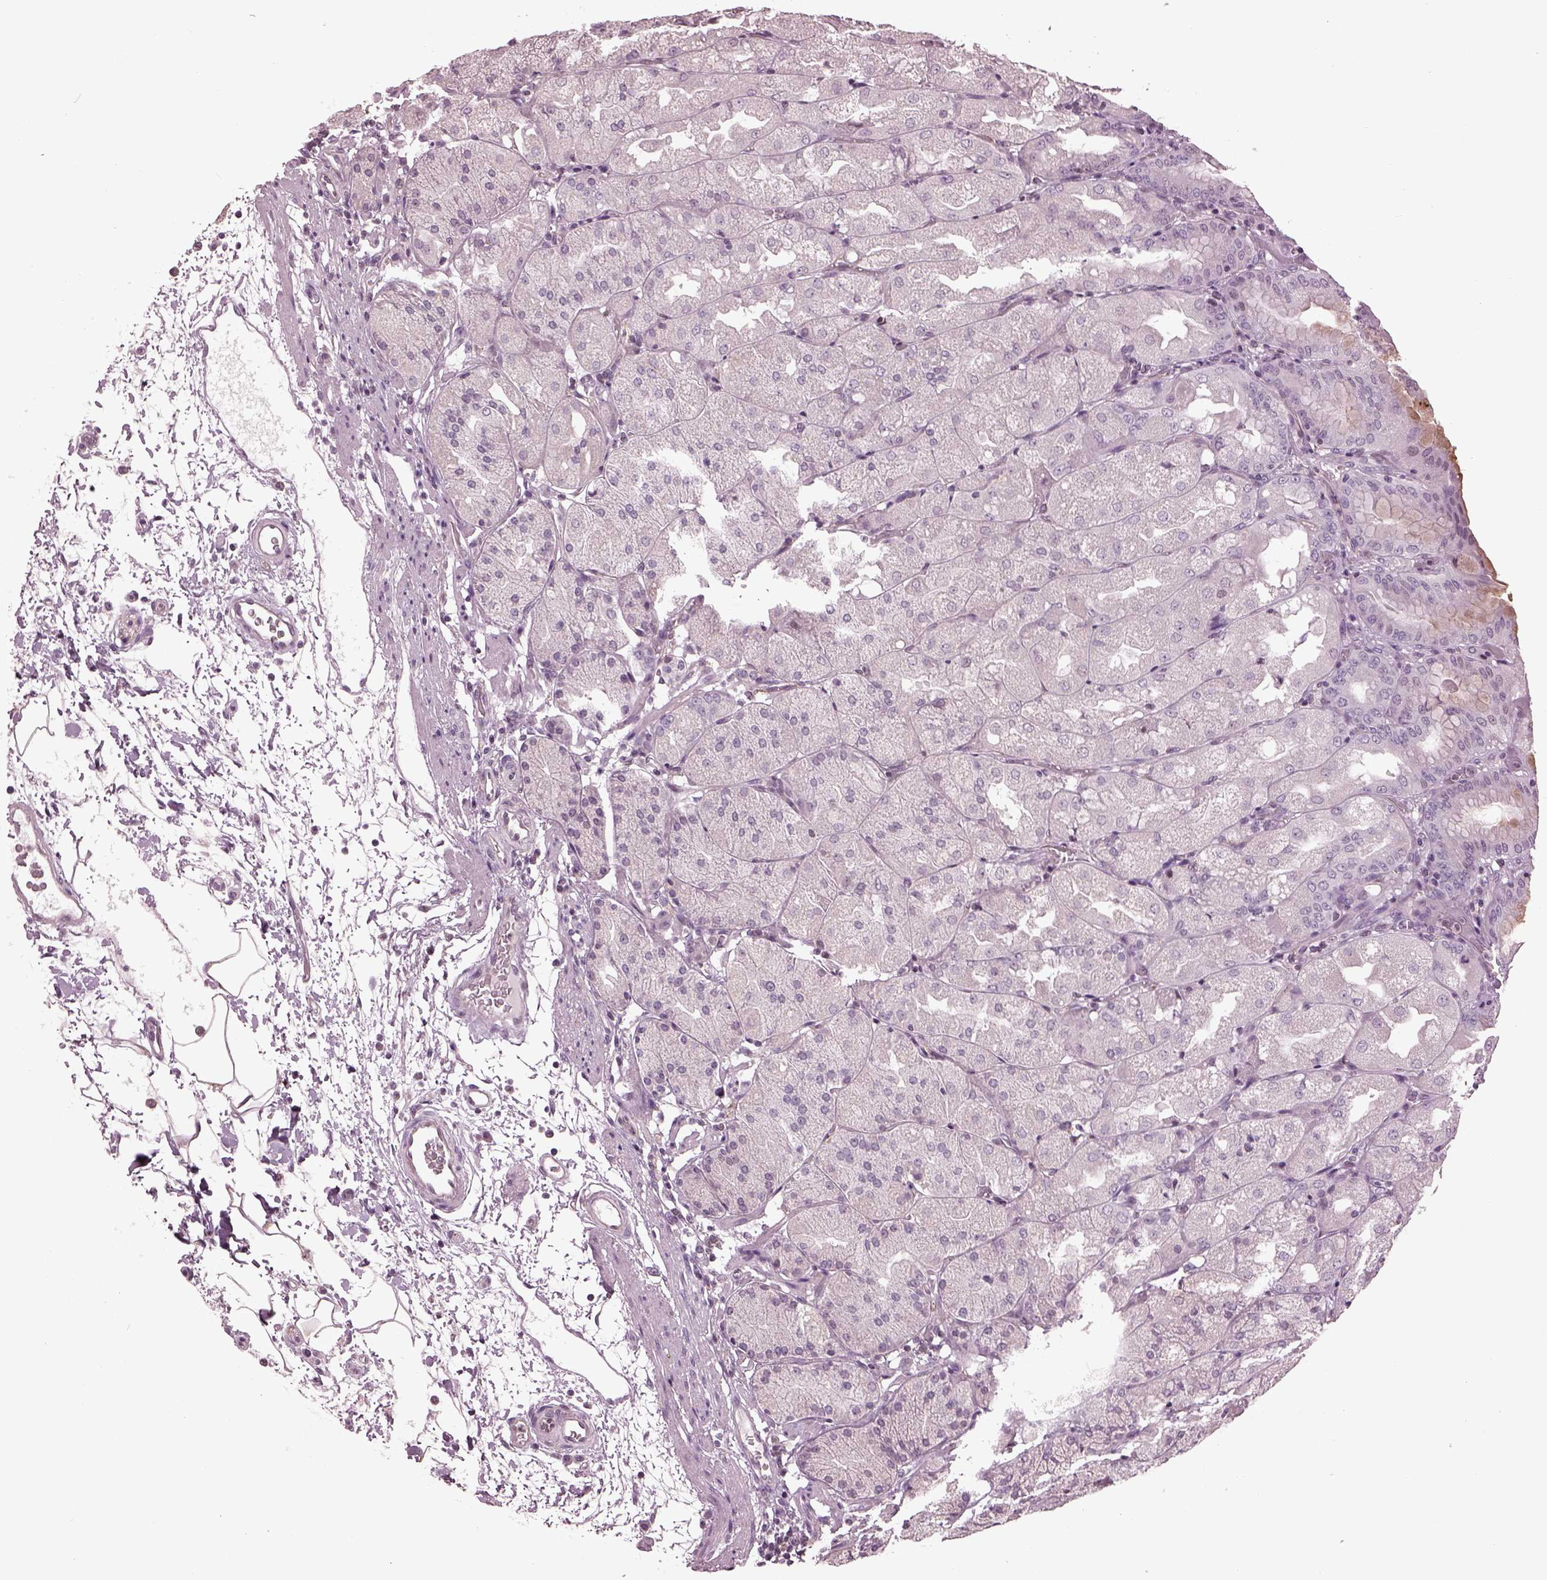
{"staining": {"intensity": "weak", "quantity": "<25%", "location": "cytoplasmic/membranous"}, "tissue": "stomach", "cell_type": "Glandular cells", "image_type": "normal", "snomed": [{"axis": "morphology", "description": "Normal tissue, NOS"}, {"axis": "topography", "description": "Stomach, upper"}, {"axis": "topography", "description": "Stomach"}, {"axis": "topography", "description": "Stomach, lower"}], "caption": "Human stomach stained for a protein using IHC exhibits no expression in glandular cells.", "gene": "GAL", "patient": {"sex": "male", "age": 62}}